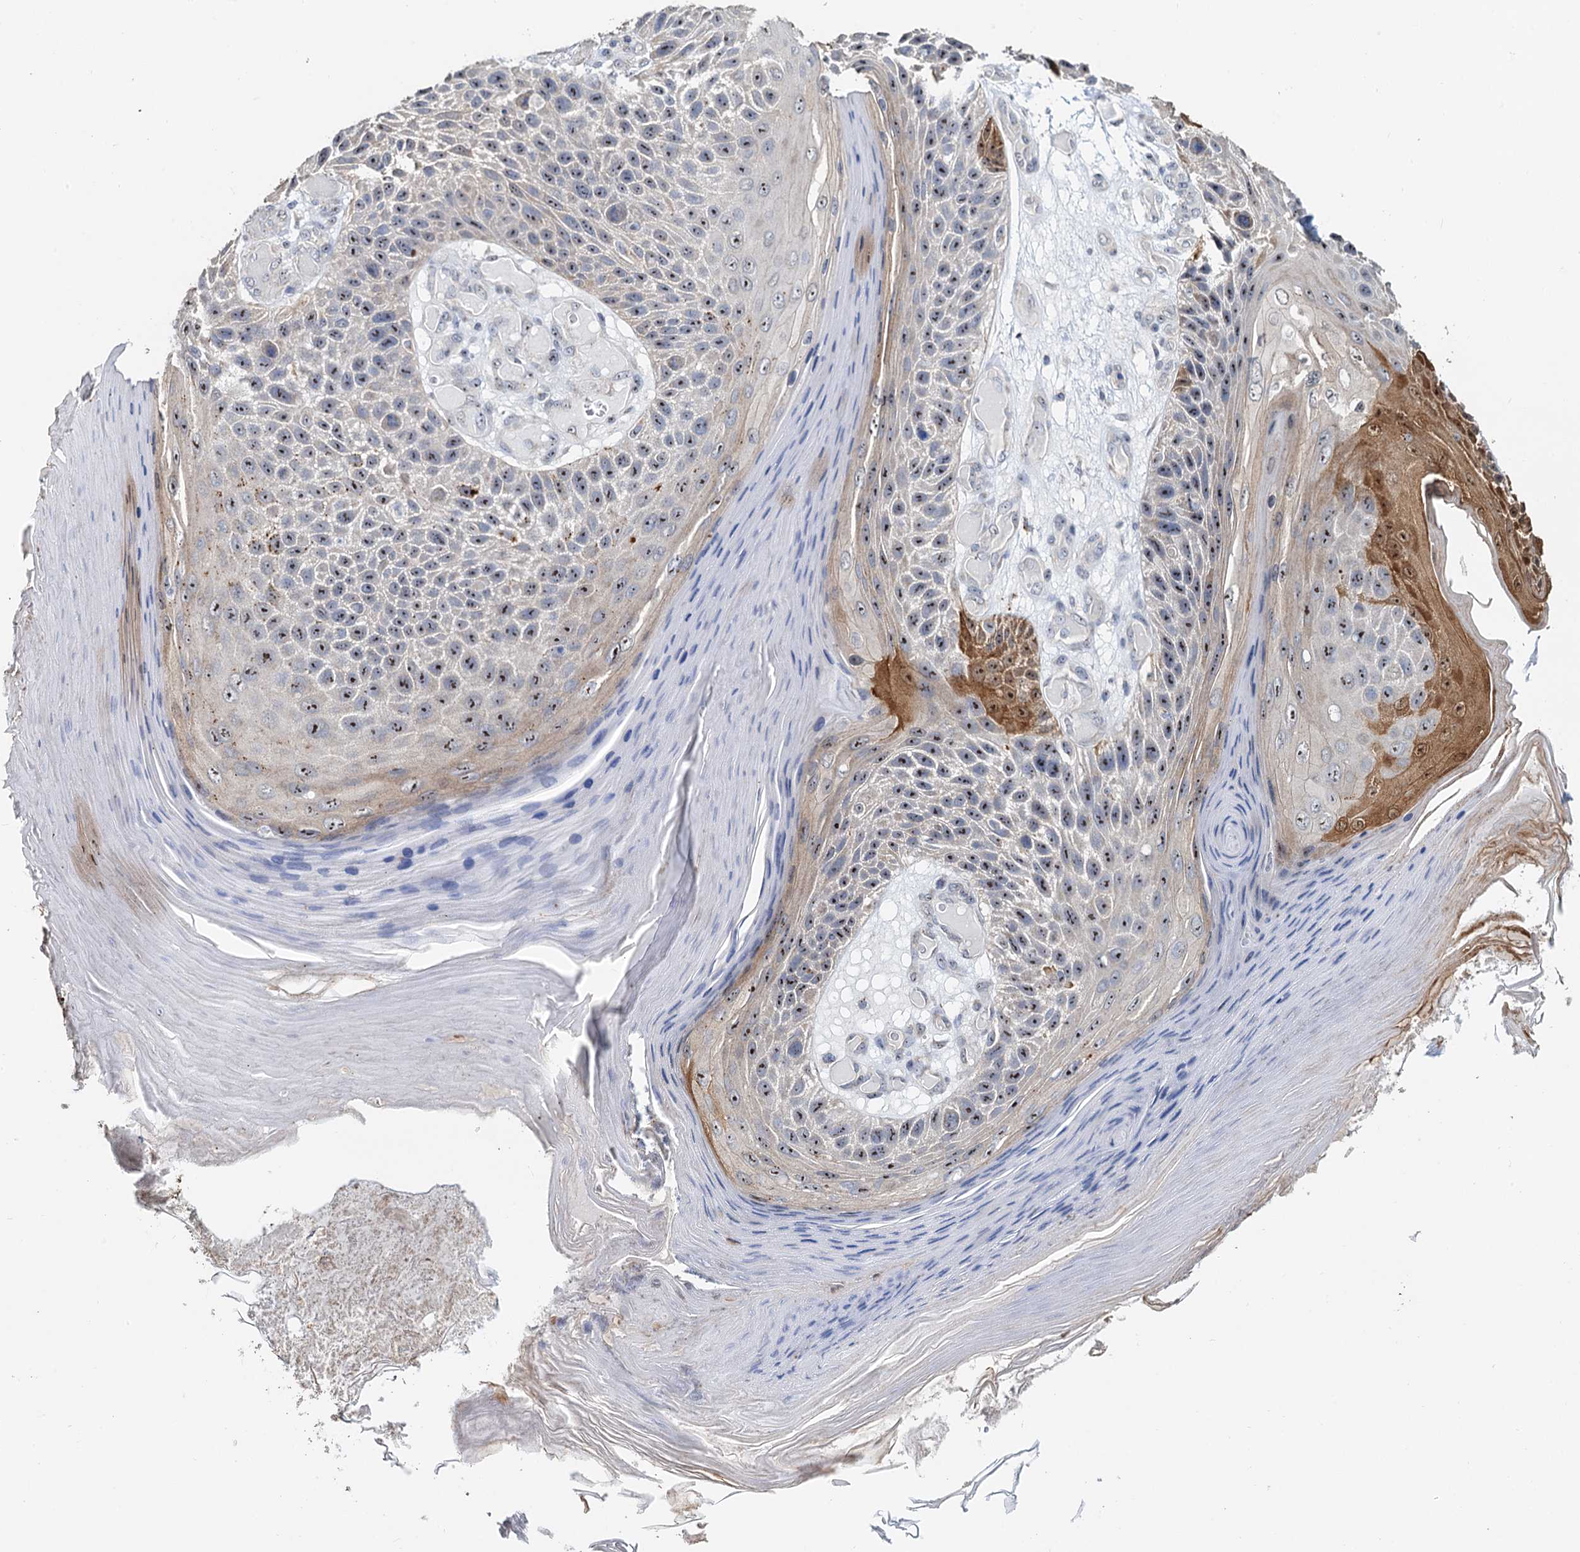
{"staining": {"intensity": "moderate", "quantity": ">75%", "location": "cytoplasmic/membranous,nuclear"}, "tissue": "skin cancer", "cell_type": "Tumor cells", "image_type": "cancer", "snomed": [{"axis": "morphology", "description": "Squamous cell carcinoma, NOS"}, {"axis": "topography", "description": "Skin"}], "caption": "DAB (3,3'-diaminobenzidine) immunohistochemical staining of skin cancer demonstrates moderate cytoplasmic/membranous and nuclear protein staining in about >75% of tumor cells.", "gene": "C2CD3", "patient": {"sex": "female", "age": 88}}